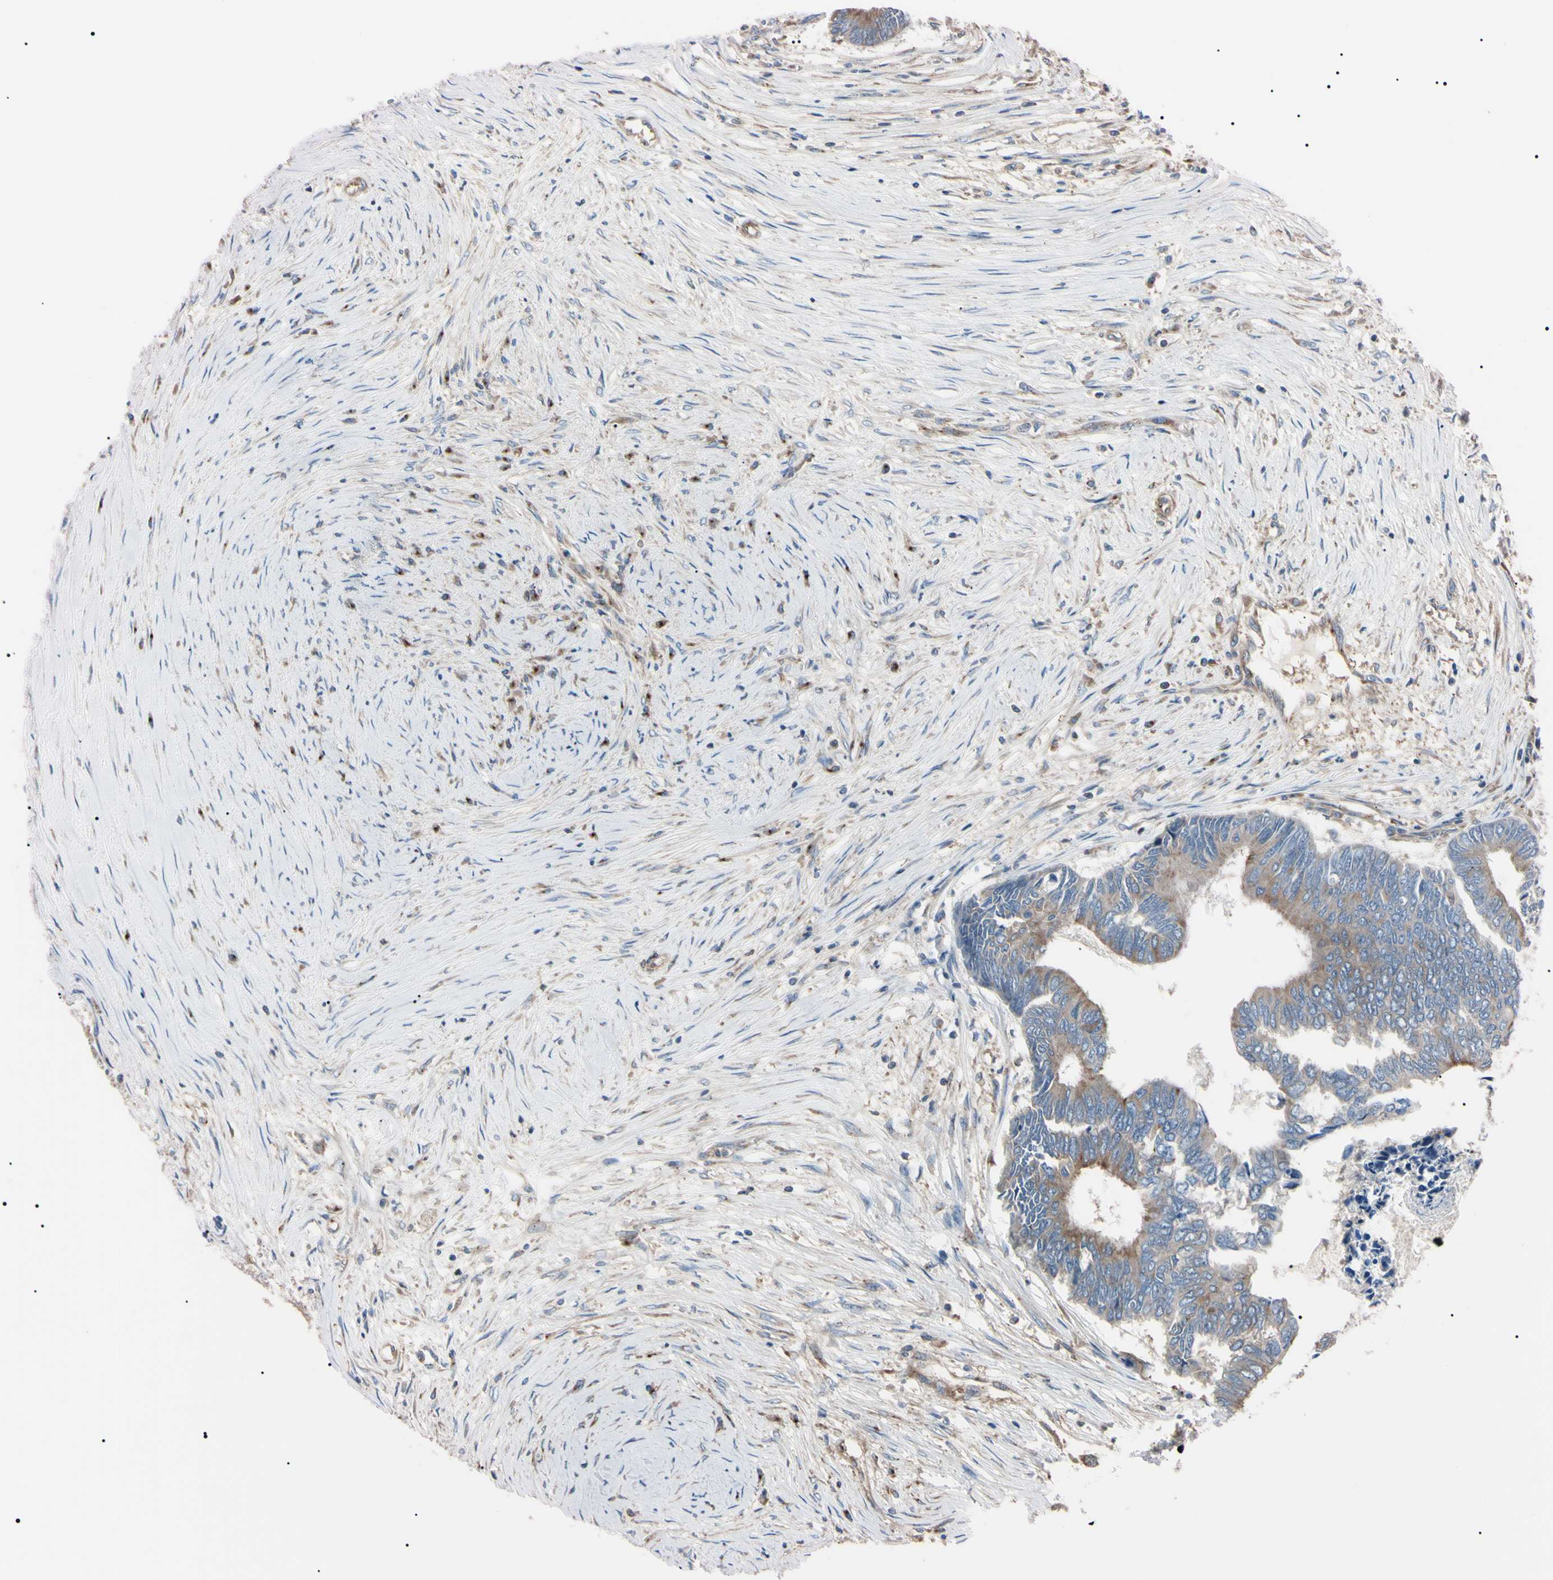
{"staining": {"intensity": "weak", "quantity": ">75%", "location": "cytoplasmic/membranous"}, "tissue": "colorectal cancer", "cell_type": "Tumor cells", "image_type": "cancer", "snomed": [{"axis": "morphology", "description": "Adenocarcinoma, NOS"}, {"axis": "topography", "description": "Rectum"}], "caption": "IHC photomicrograph of neoplastic tissue: human colorectal cancer (adenocarcinoma) stained using IHC displays low levels of weak protein expression localized specifically in the cytoplasmic/membranous of tumor cells, appearing as a cytoplasmic/membranous brown color.", "gene": "PRKACA", "patient": {"sex": "male", "age": 63}}